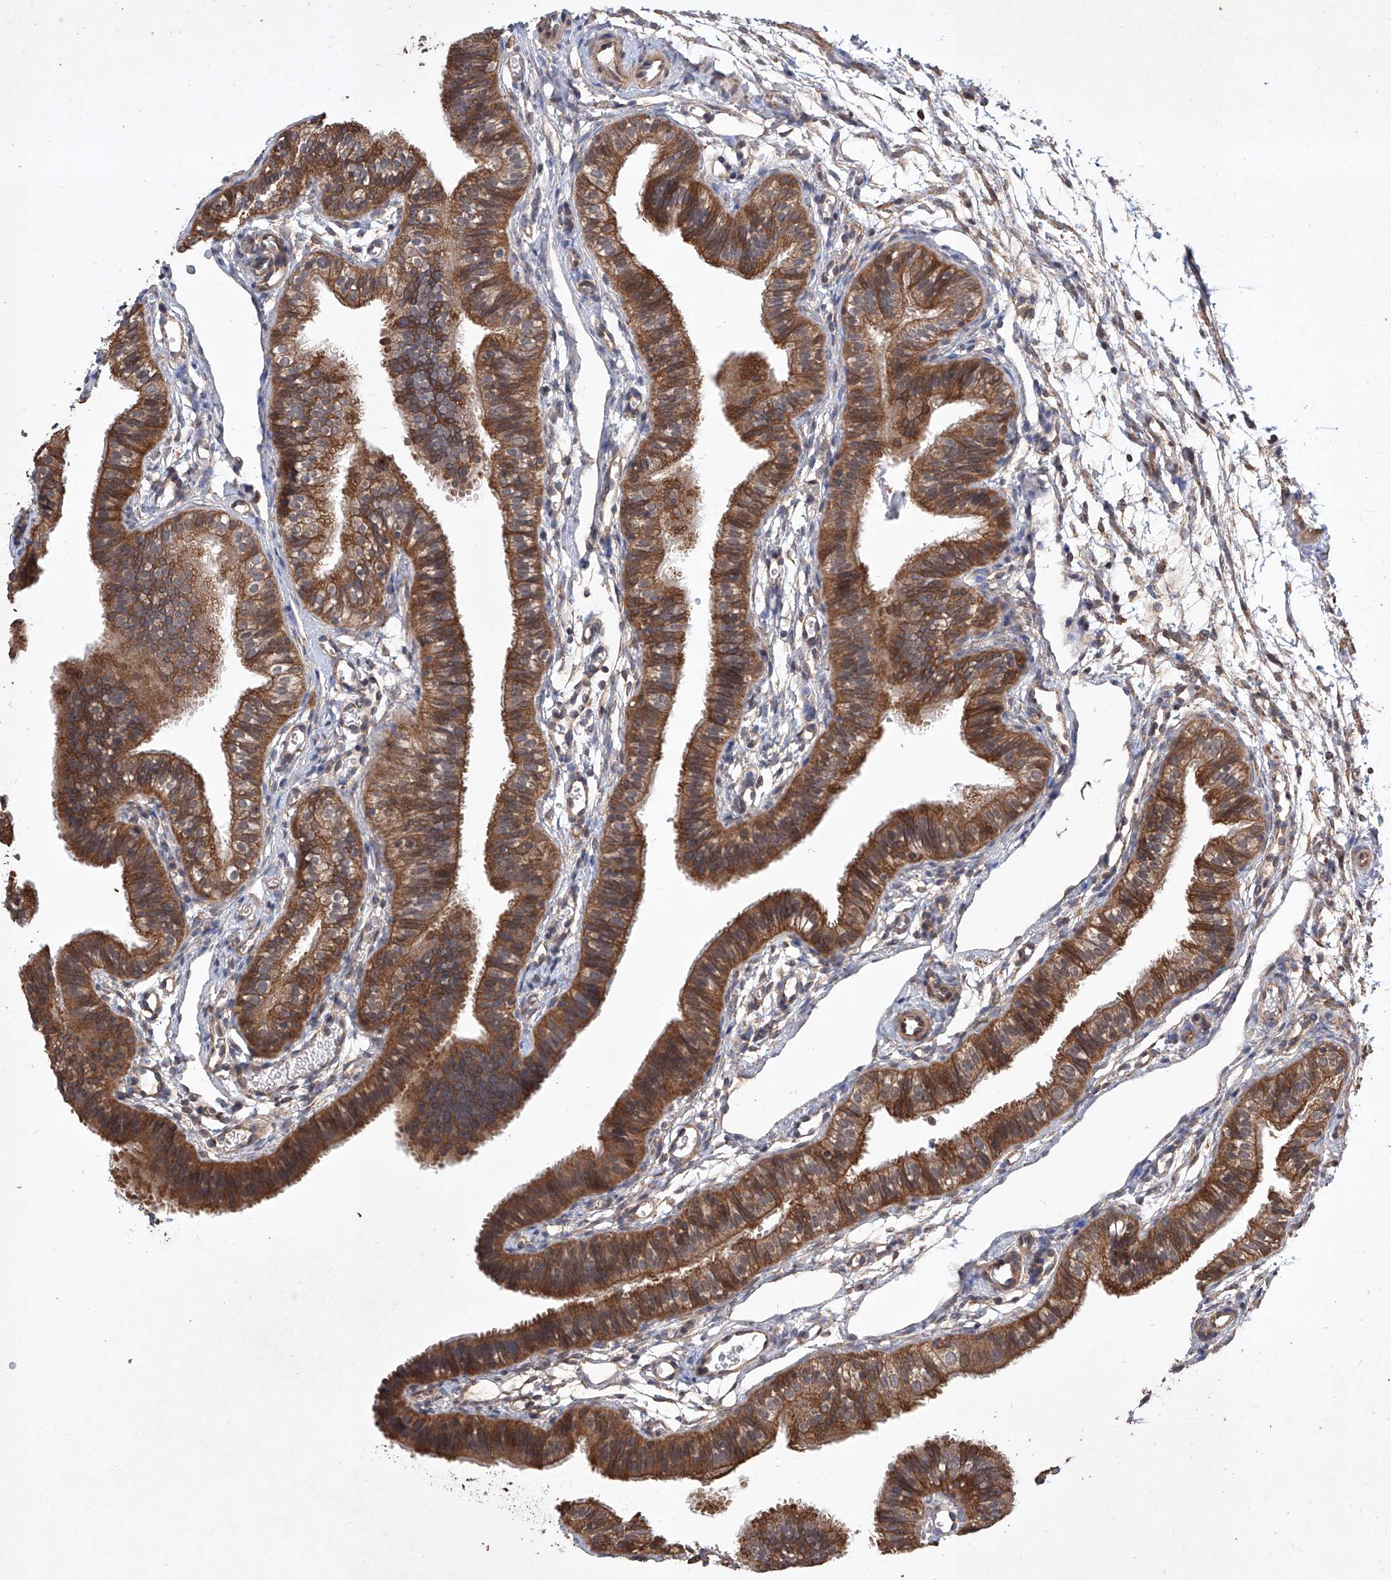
{"staining": {"intensity": "moderate", "quantity": ">75%", "location": "cytoplasmic/membranous"}, "tissue": "fallopian tube", "cell_type": "Glandular cells", "image_type": "normal", "snomed": [{"axis": "morphology", "description": "Normal tissue, NOS"}, {"axis": "topography", "description": "Fallopian tube"}], "caption": "Protein staining shows moderate cytoplasmic/membranous positivity in approximately >75% of glandular cells in unremarkable fallopian tube. Using DAB (3,3'-diaminobenzidine) (brown) and hematoxylin (blue) stains, captured at high magnification using brightfield microscopy.", "gene": "LURAP1", "patient": {"sex": "female", "age": 35}}